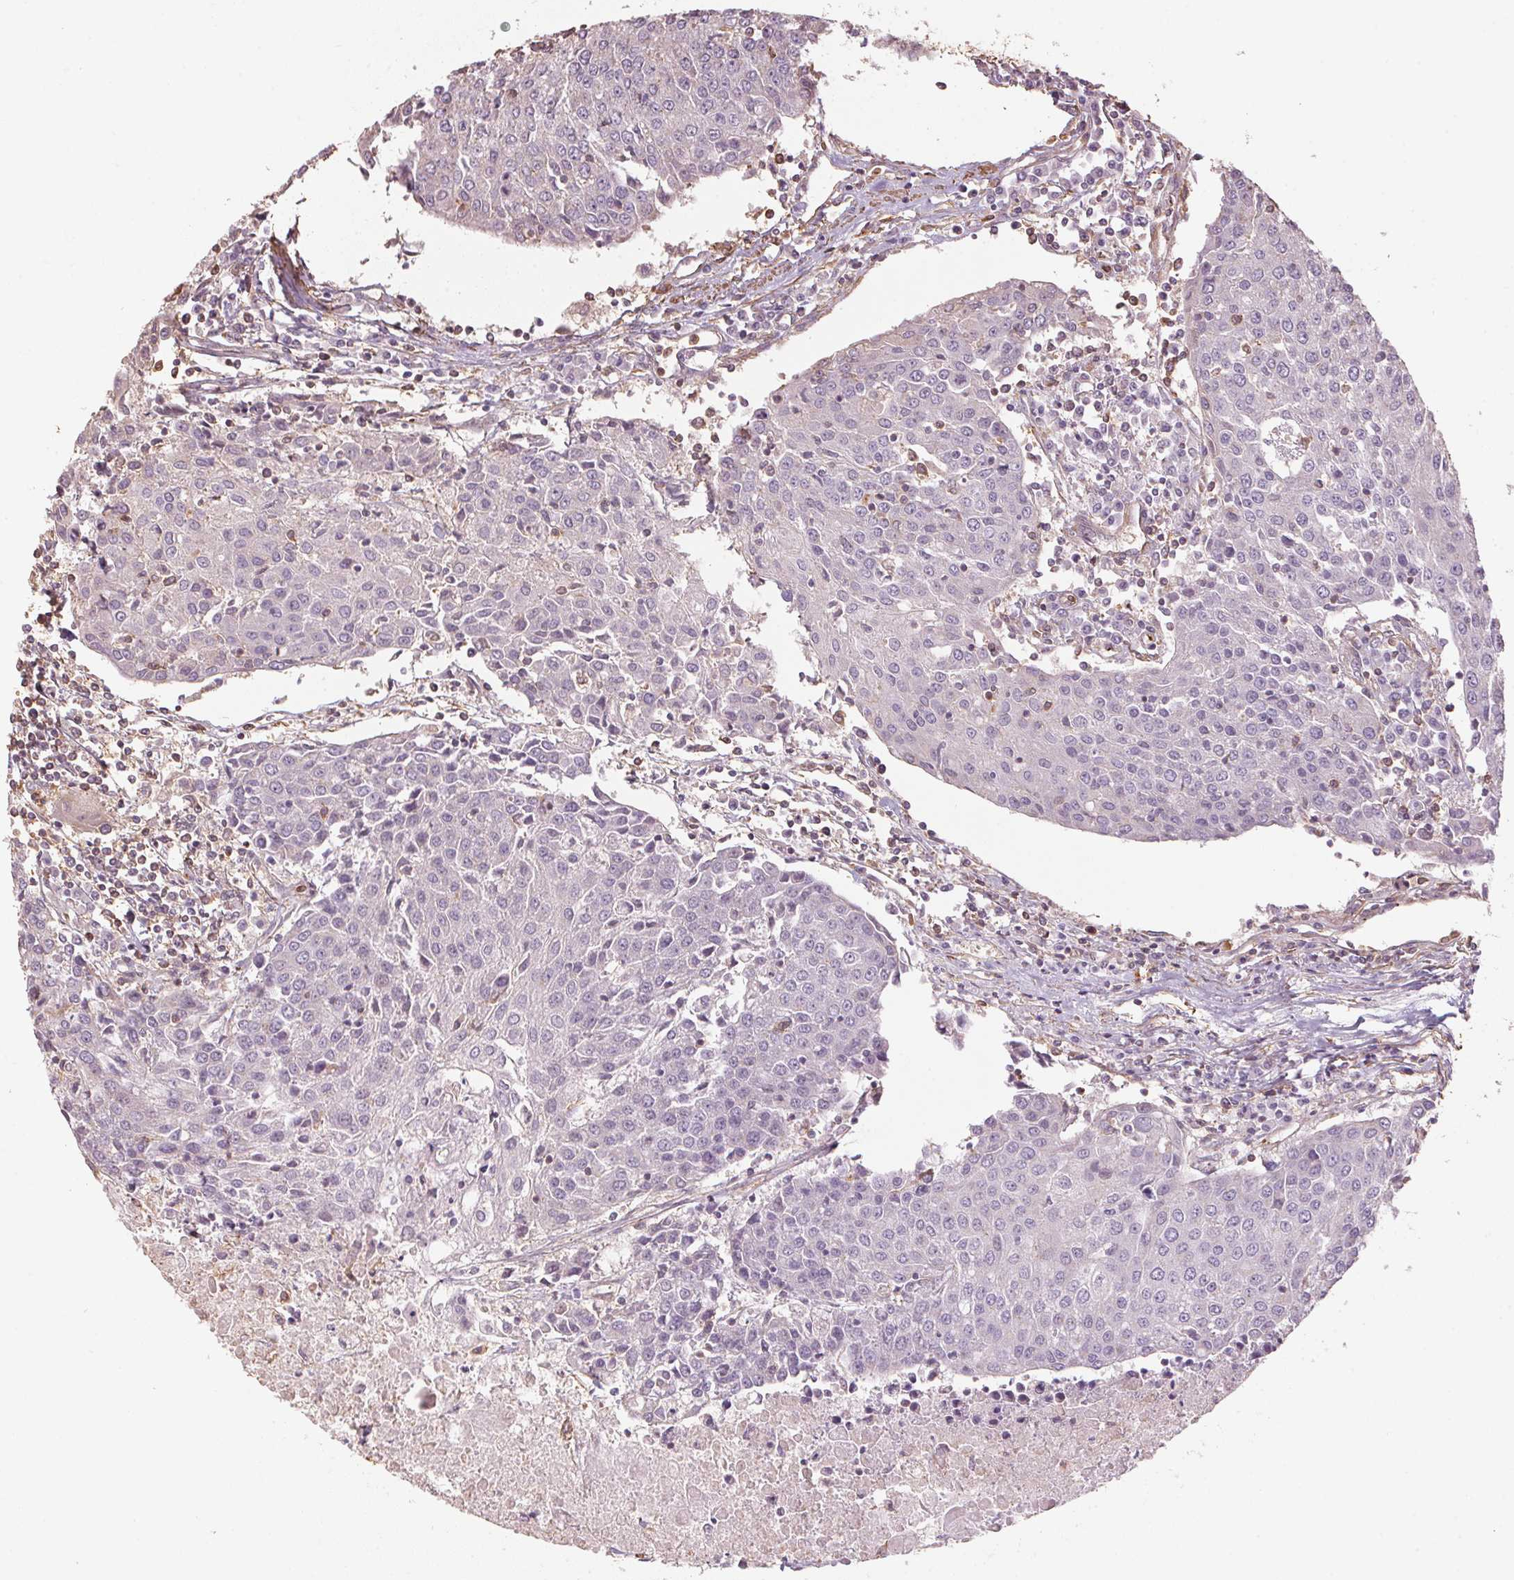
{"staining": {"intensity": "negative", "quantity": "none", "location": "none"}, "tissue": "urothelial cancer", "cell_type": "Tumor cells", "image_type": "cancer", "snomed": [{"axis": "morphology", "description": "Urothelial carcinoma, High grade"}, {"axis": "topography", "description": "Urinary bladder"}], "caption": "Immunohistochemistry of human urothelial carcinoma (high-grade) shows no positivity in tumor cells. The staining is performed using DAB brown chromogen with nuclei counter-stained in using hematoxylin.", "gene": "QDPR", "patient": {"sex": "female", "age": 85}}